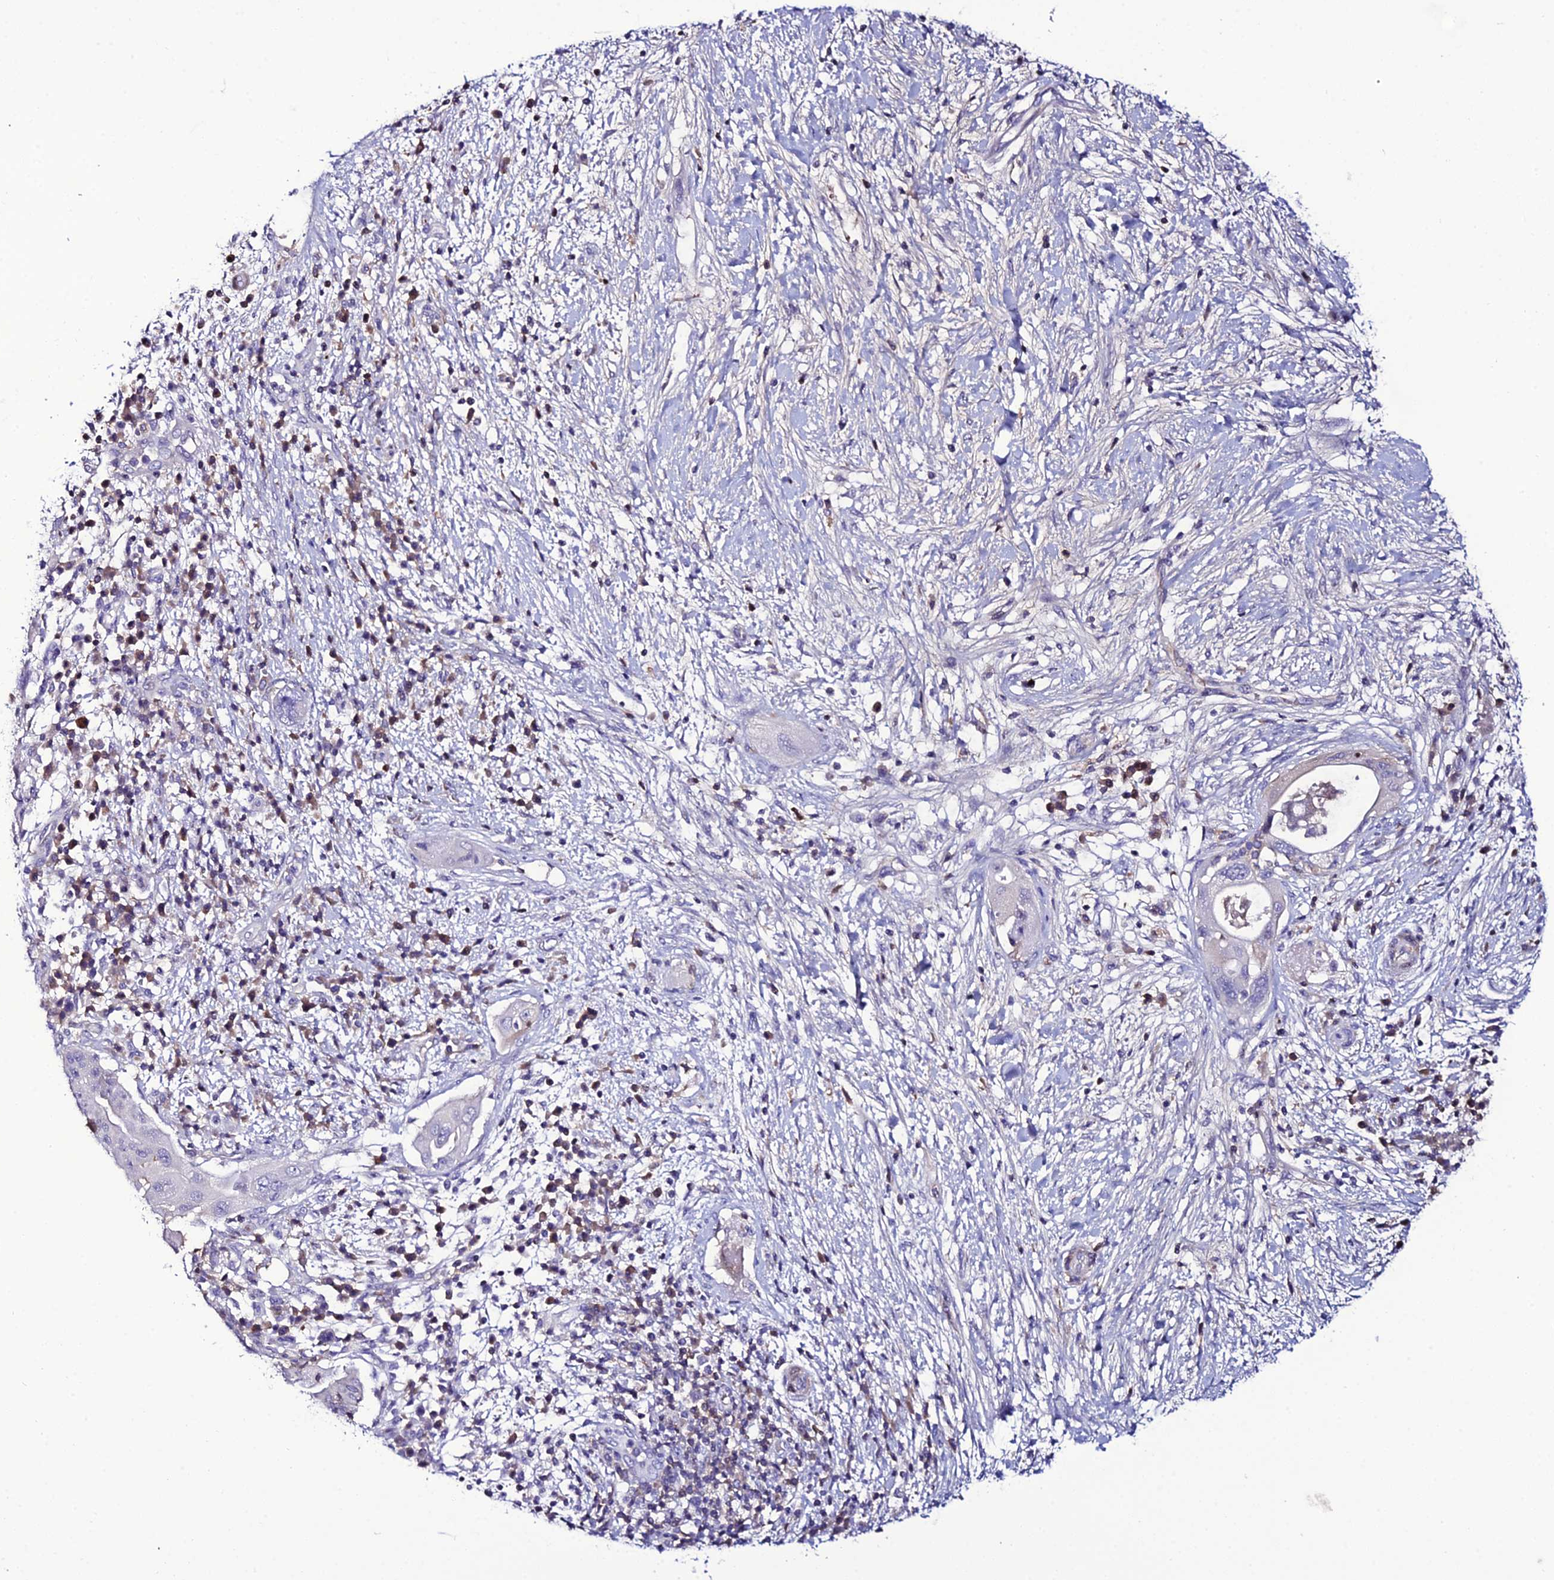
{"staining": {"intensity": "negative", "quantity": "none", "location": "none"}, "tissue": "pancreatic cancer", "cell_type": "Tumor cells", "image_type": "cancer", "snomed": [{"axis": "morphology", "description": "Adenocarcinoma, NOS"}, {"axis": "topography", "description": "Pancreas"}], "caption": "Tumor cells show no significant staining in pancreatic cancer (adenocarcinoma).", "gene": "DEFB132", "patient": {"sex": "male", "age": 68}}